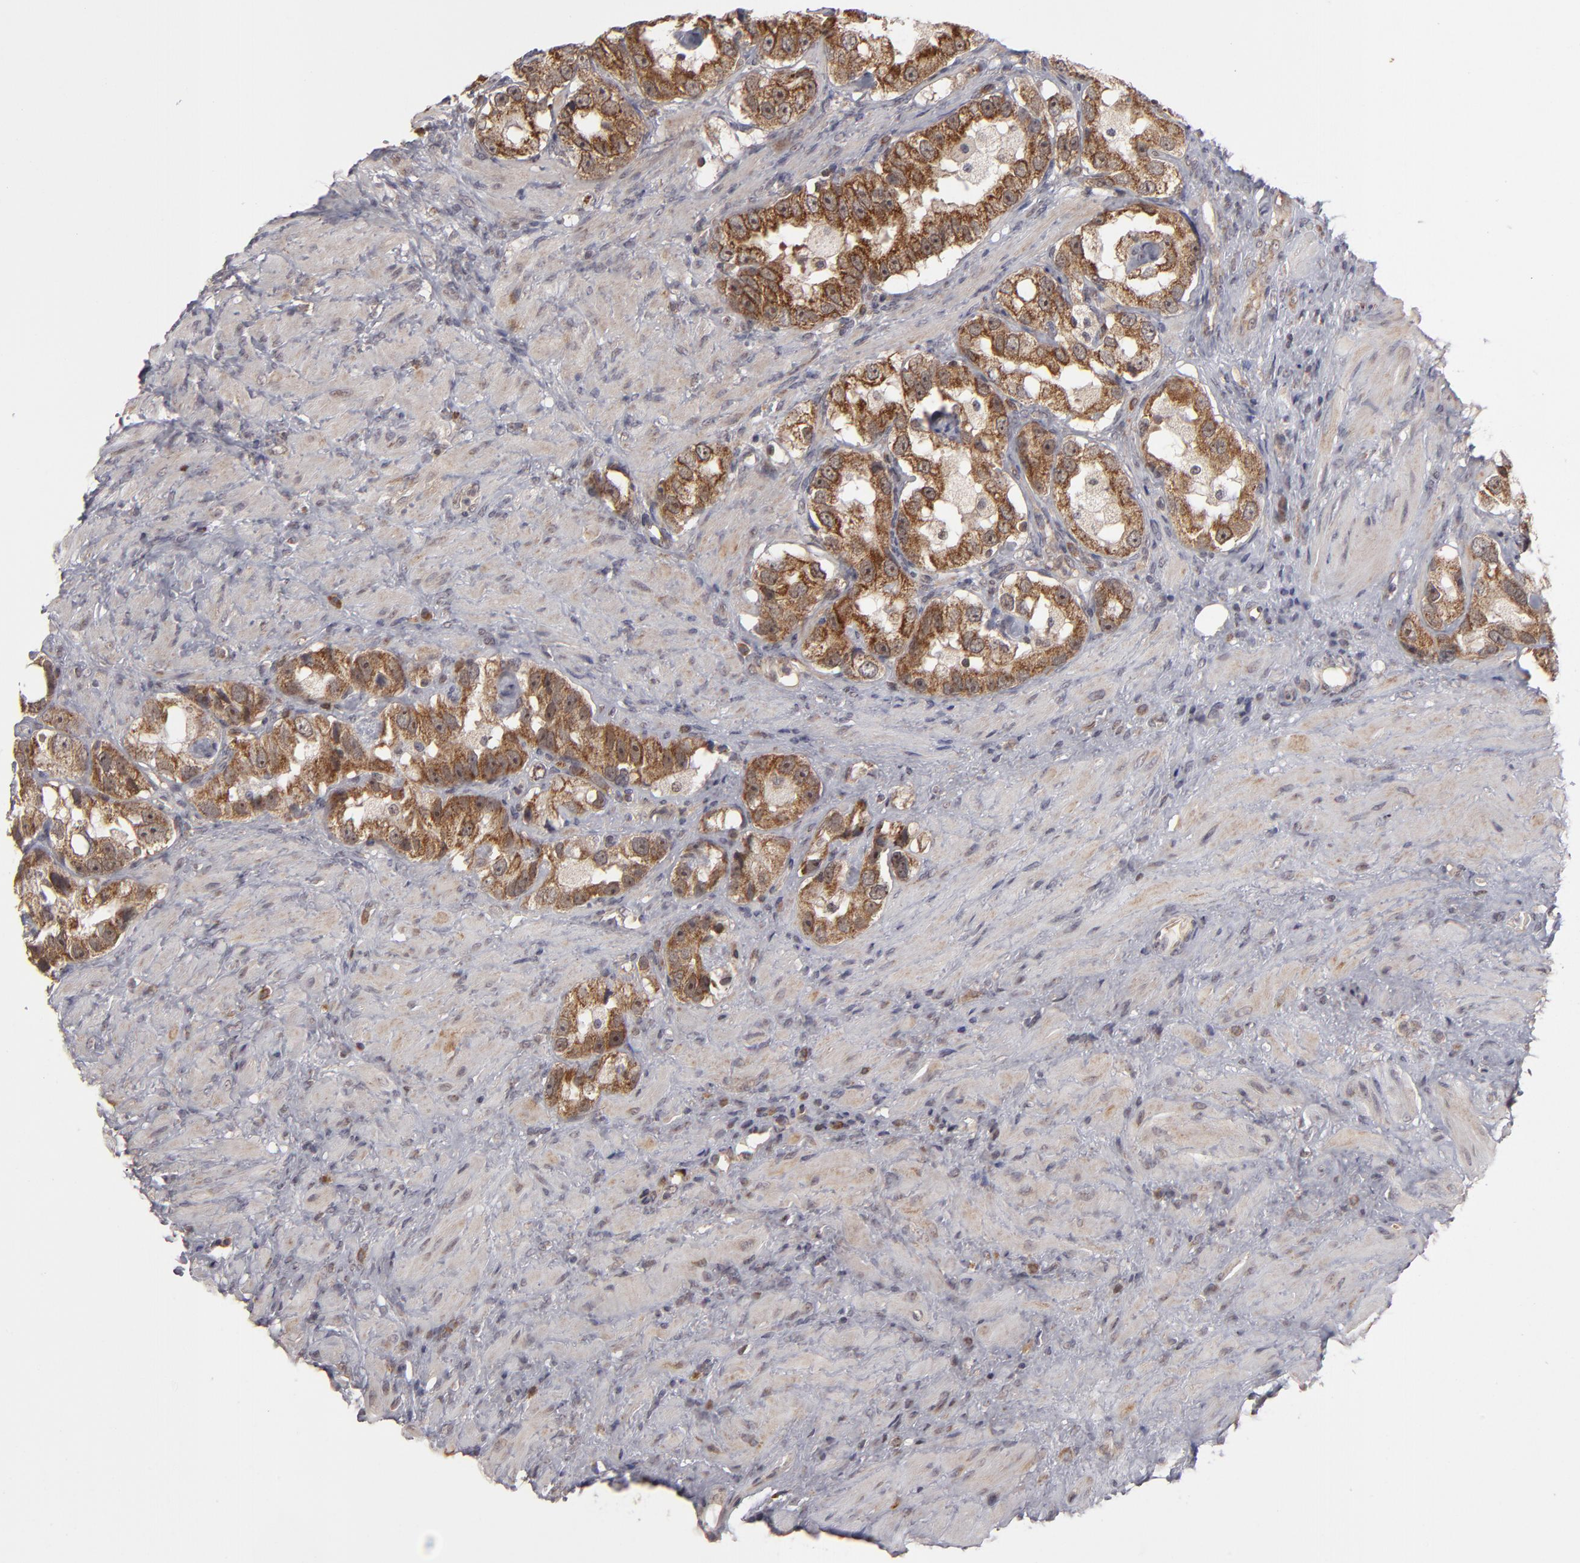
{"staining": {"intensity": "strong", "quantity": ">75%", "location": "cytoplasmic/membranous"}, "tissue": "prostate cancer", "cell_type": "Tumor cells", "image_type": "cancer", "snomed": [{"axis": "morphology", "description": "Adenocarcinoma, High grade"}, {"axis": "topography", "description": "Prostate"}], "caption": "Immunohistochemistry (IHC) staining of prostate cancer (high-grade adenocarcinoma), which displays high levels of strong cytoplasmic/membranous positivity in about >75% of tumor cells indicating strong cytoplasmic/membranous protein positivity. The staining was performed using DAB (brown) for protein detection and nuclei were counterstained in hematoxylin (blue).", "gene": "GLCCI1", "patient": {"sex": "male", "age": 63}}